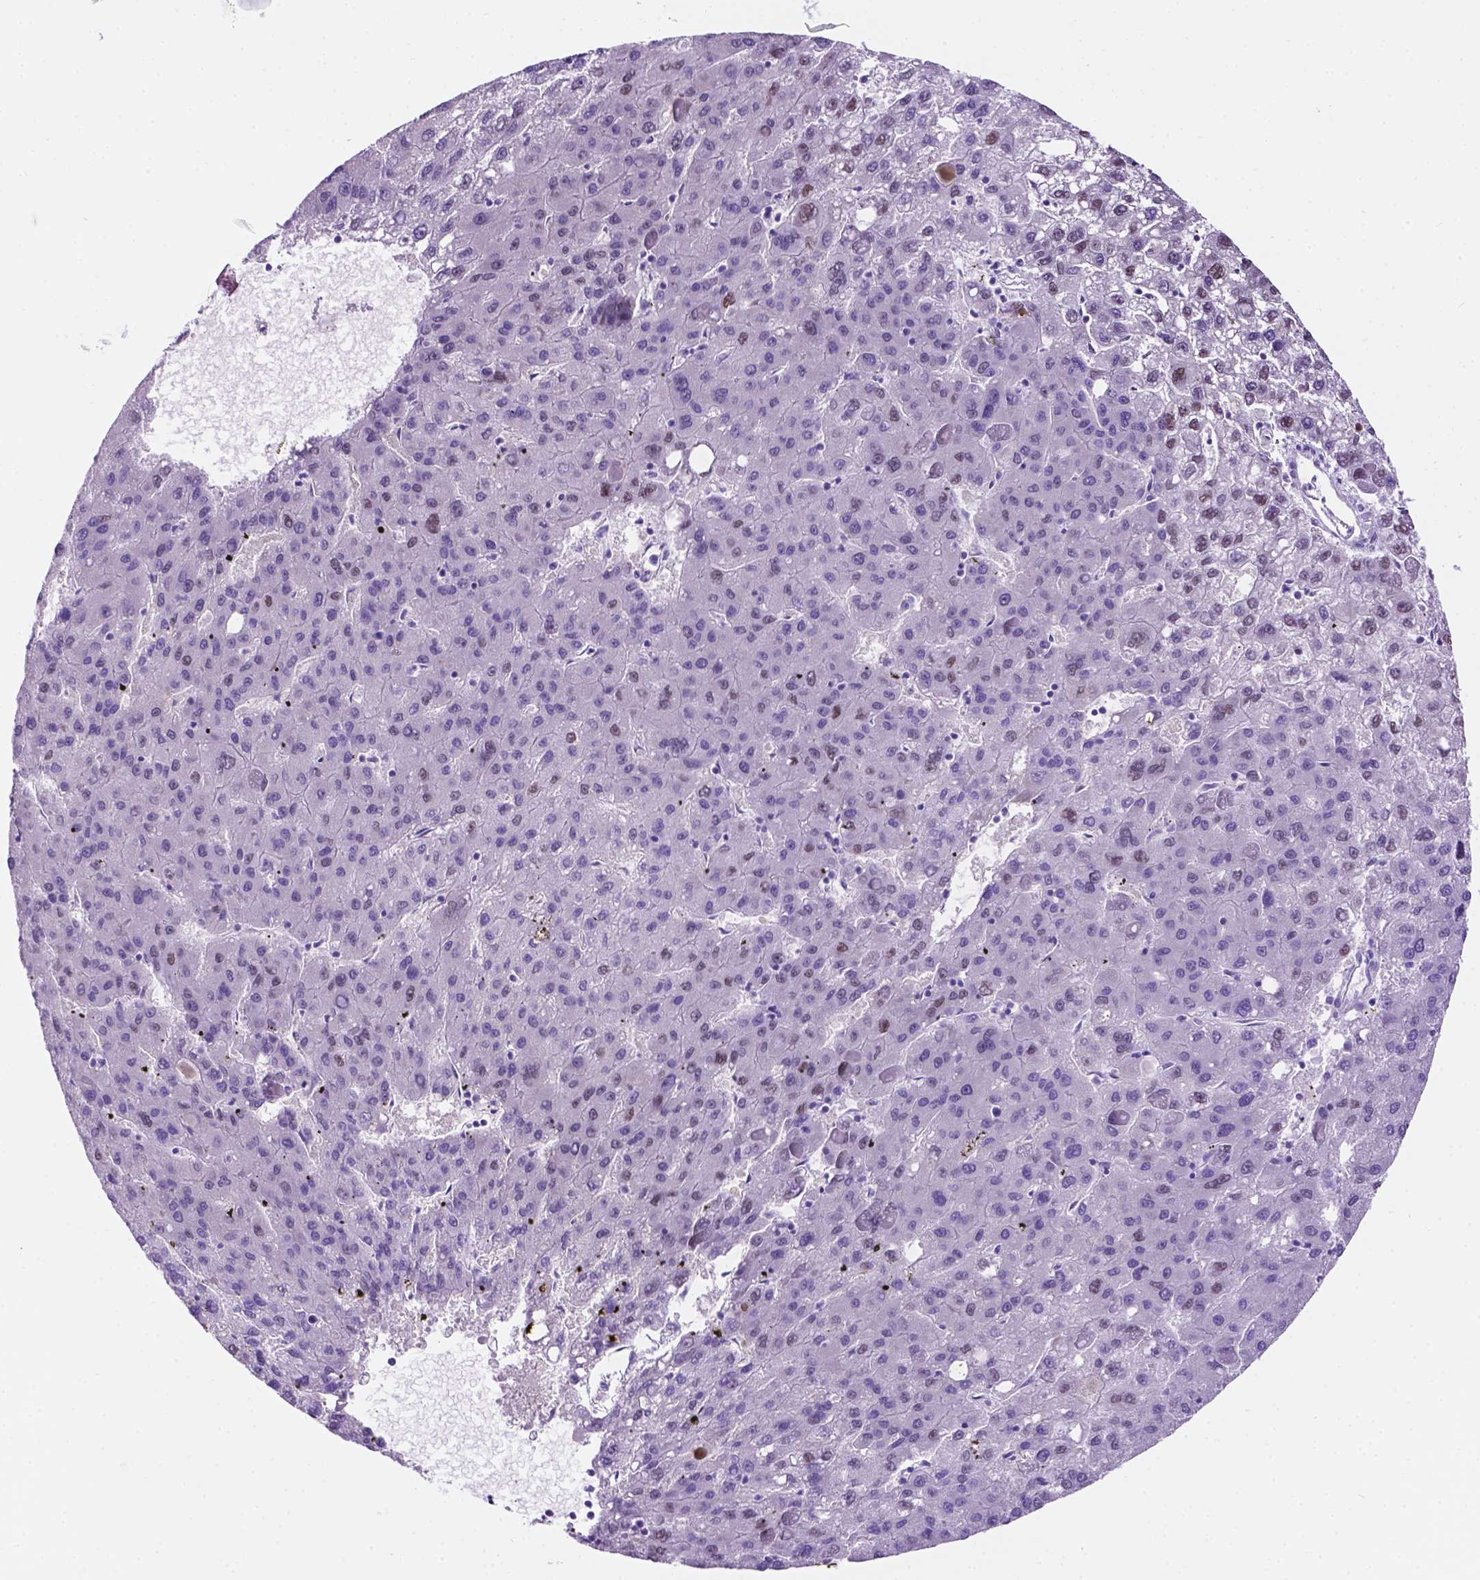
{"staining": {"intensity": "negative", "quantity": "none", "location": "none"}, "tissue": "liver cancer", "cell_type": "Tumor cells", "image_type": "cancer", "snomed": [{"axis": "morphology", "description": "Carcinoma, Hepatocellular, NOS"}, {"axis": "topography", "description": "Liver"}], "caption": "High magnification brightfield microscopy of liver cancer (hepatocellular carcinoma) stained with DAB (3,3'-diaminobenzidine) (brown) and counterstained with hematoxylin (blue): tumor cells show no significant positivity.", "gene": "TMEM210", "patient": {"sex": "female", "age": 82}}